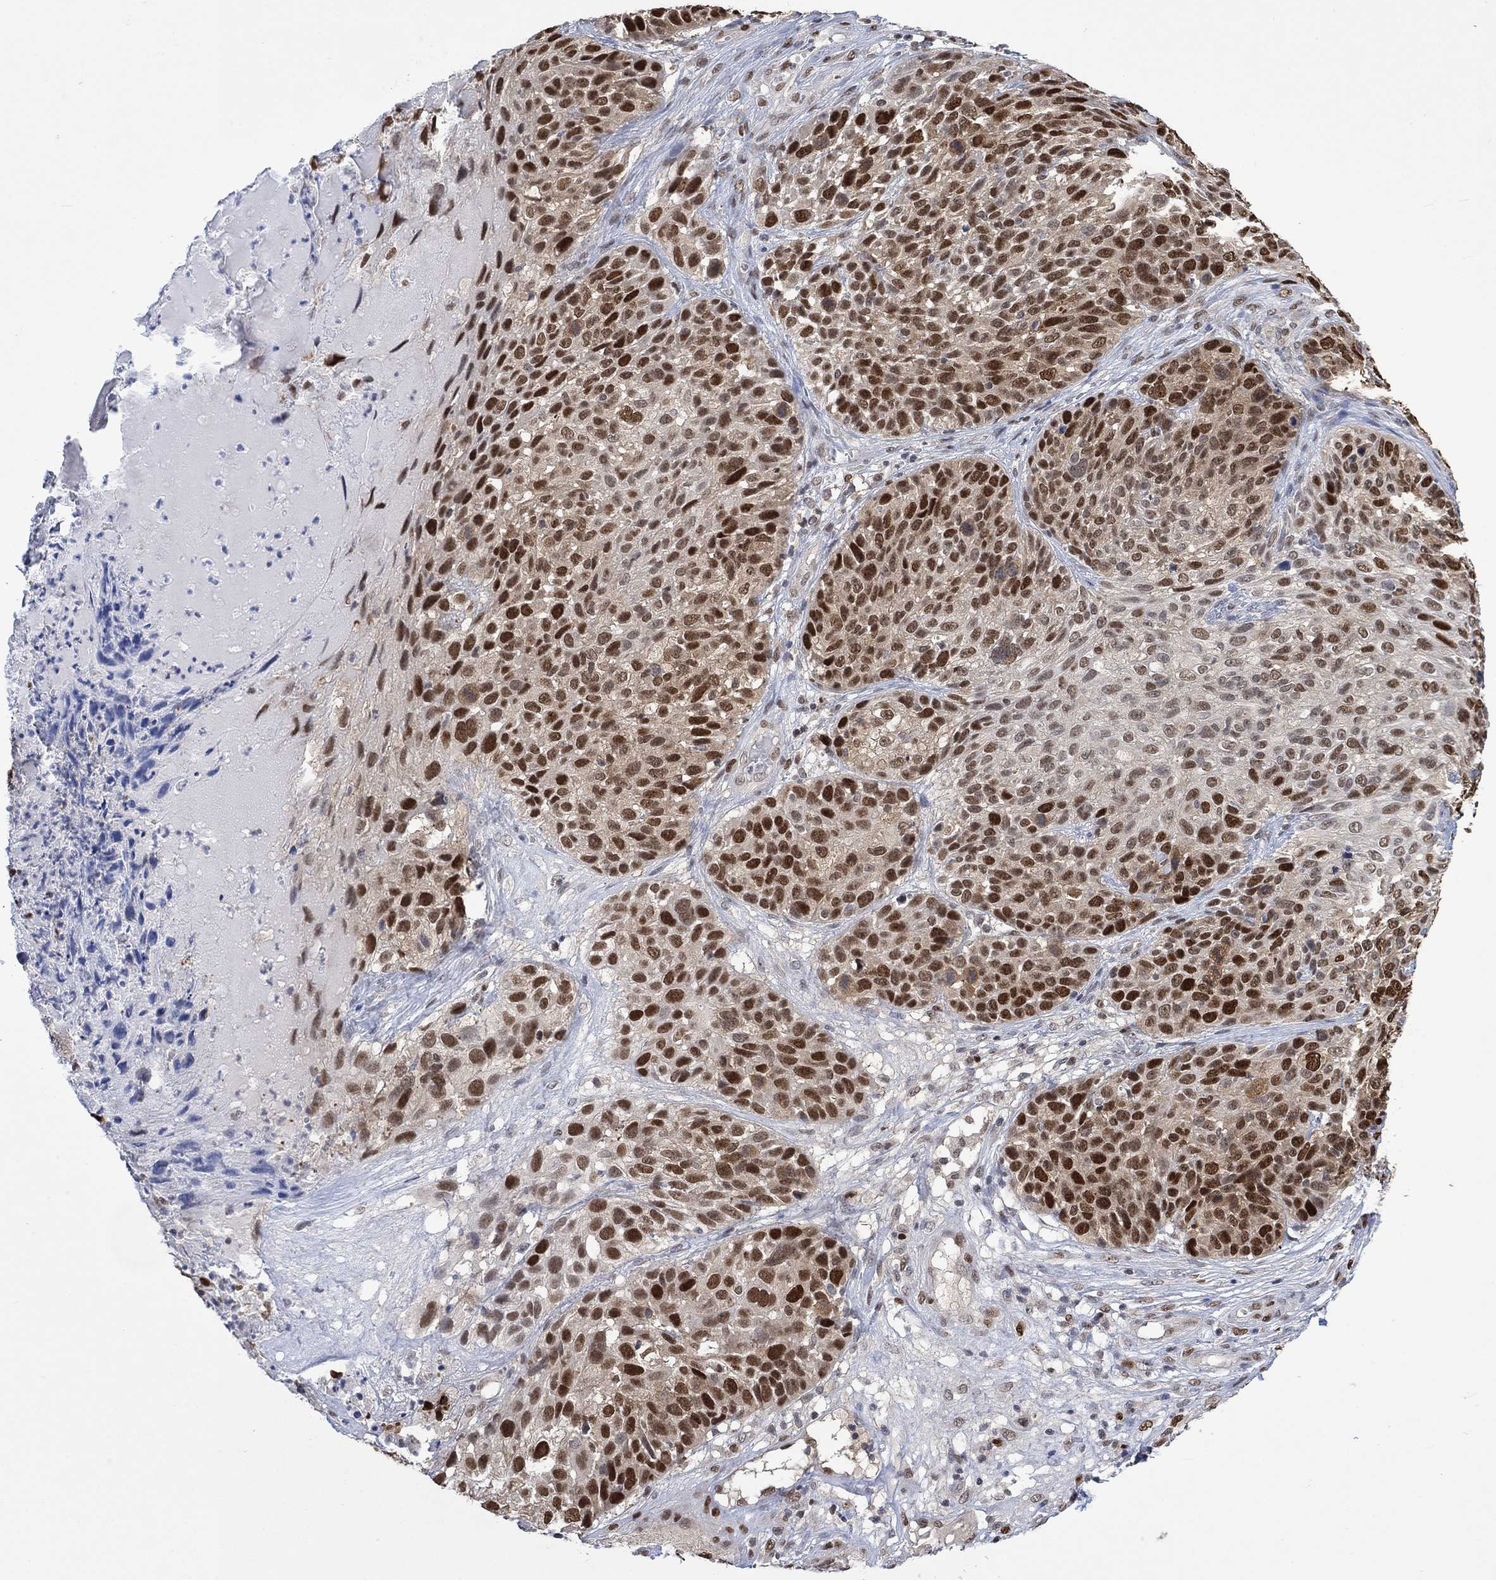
{"staining": {"intensity": "strong", "quantity": "25%-75%", "location": "nuclear"}, "tissue": "skin cancer", "cell_type": "Tumor cells", "image_type": "cancer", "snomed": [{"axis": "morphology", "description": "Squamous cell carcinoma, NOS"}, {"axis": "topography", "description": "Skin"}], "caption": "An immunohistochemistry micrograph of neoplastic tissue is shown. Protein staining in brown shows strong nuclear positivity in squamous cell carcinoma (skin) within tumor cells.", "gene": "RAD54L2", "patient": {"sex": "male", "age": 92}}